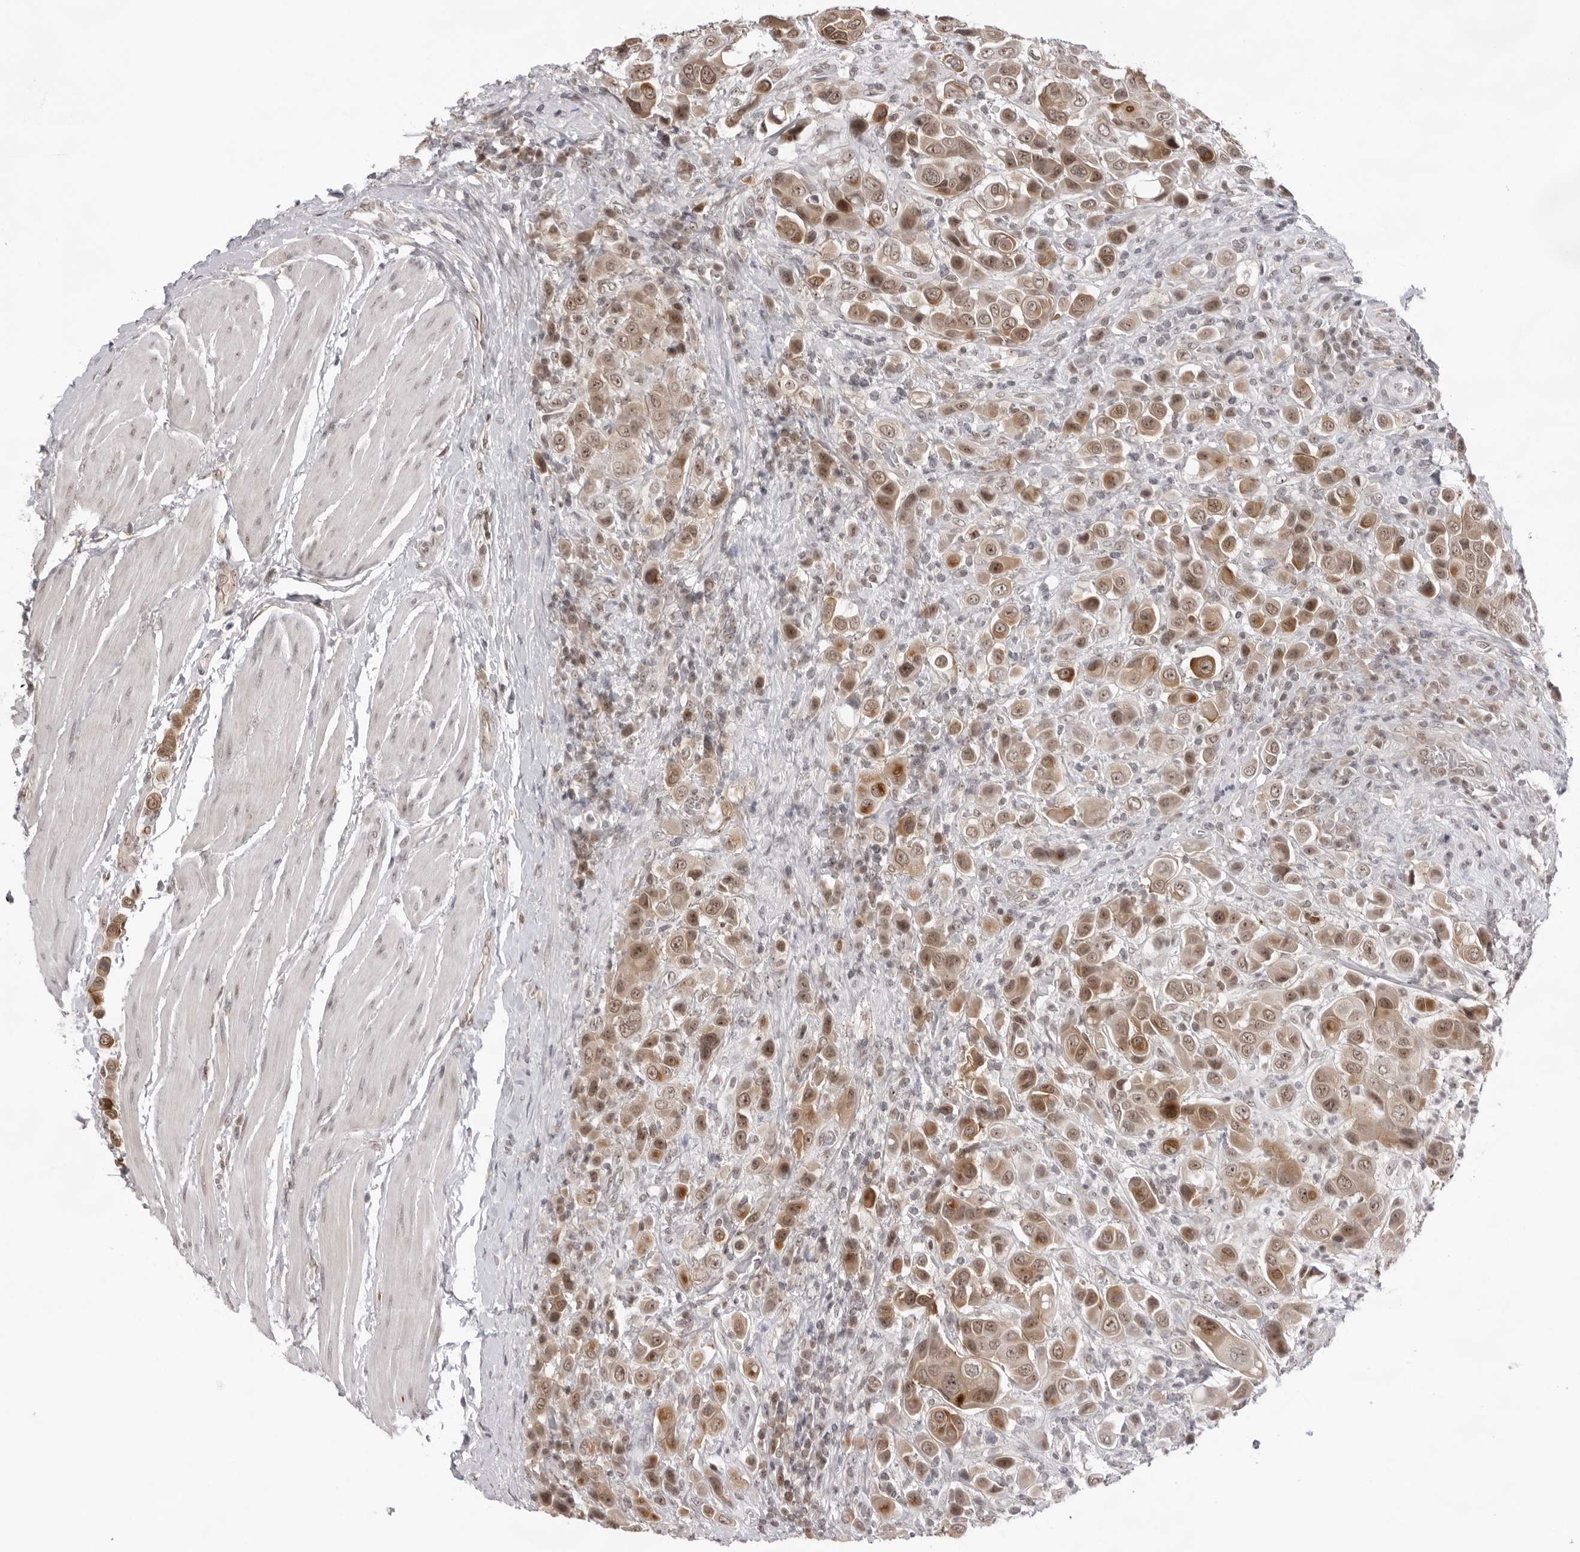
{"staining": {"intensity": "moderate", "quantity": ">75%", "location": "cytoplasmic/membranous,nuclear"}, "tissue": "urothelial cancer", "cell_type": "Tumor cells", "image_type": "cancer", "snomed": [{"axis": "morphology", "description": "Urothelial carcinoma, High grade"}, {"axis": "topography", "description": "Urinary bladder"}], "caption": "A high-resolution histopathology image shows immunohistochemistry staining of urothelial cancer, which demonstrates moderate cytoplasmic/membranous and nuclear positivity in approximately >75% of tumor cells.", "gene": "EXOSC10", "patient": {"sex": "male", "age": 50}}